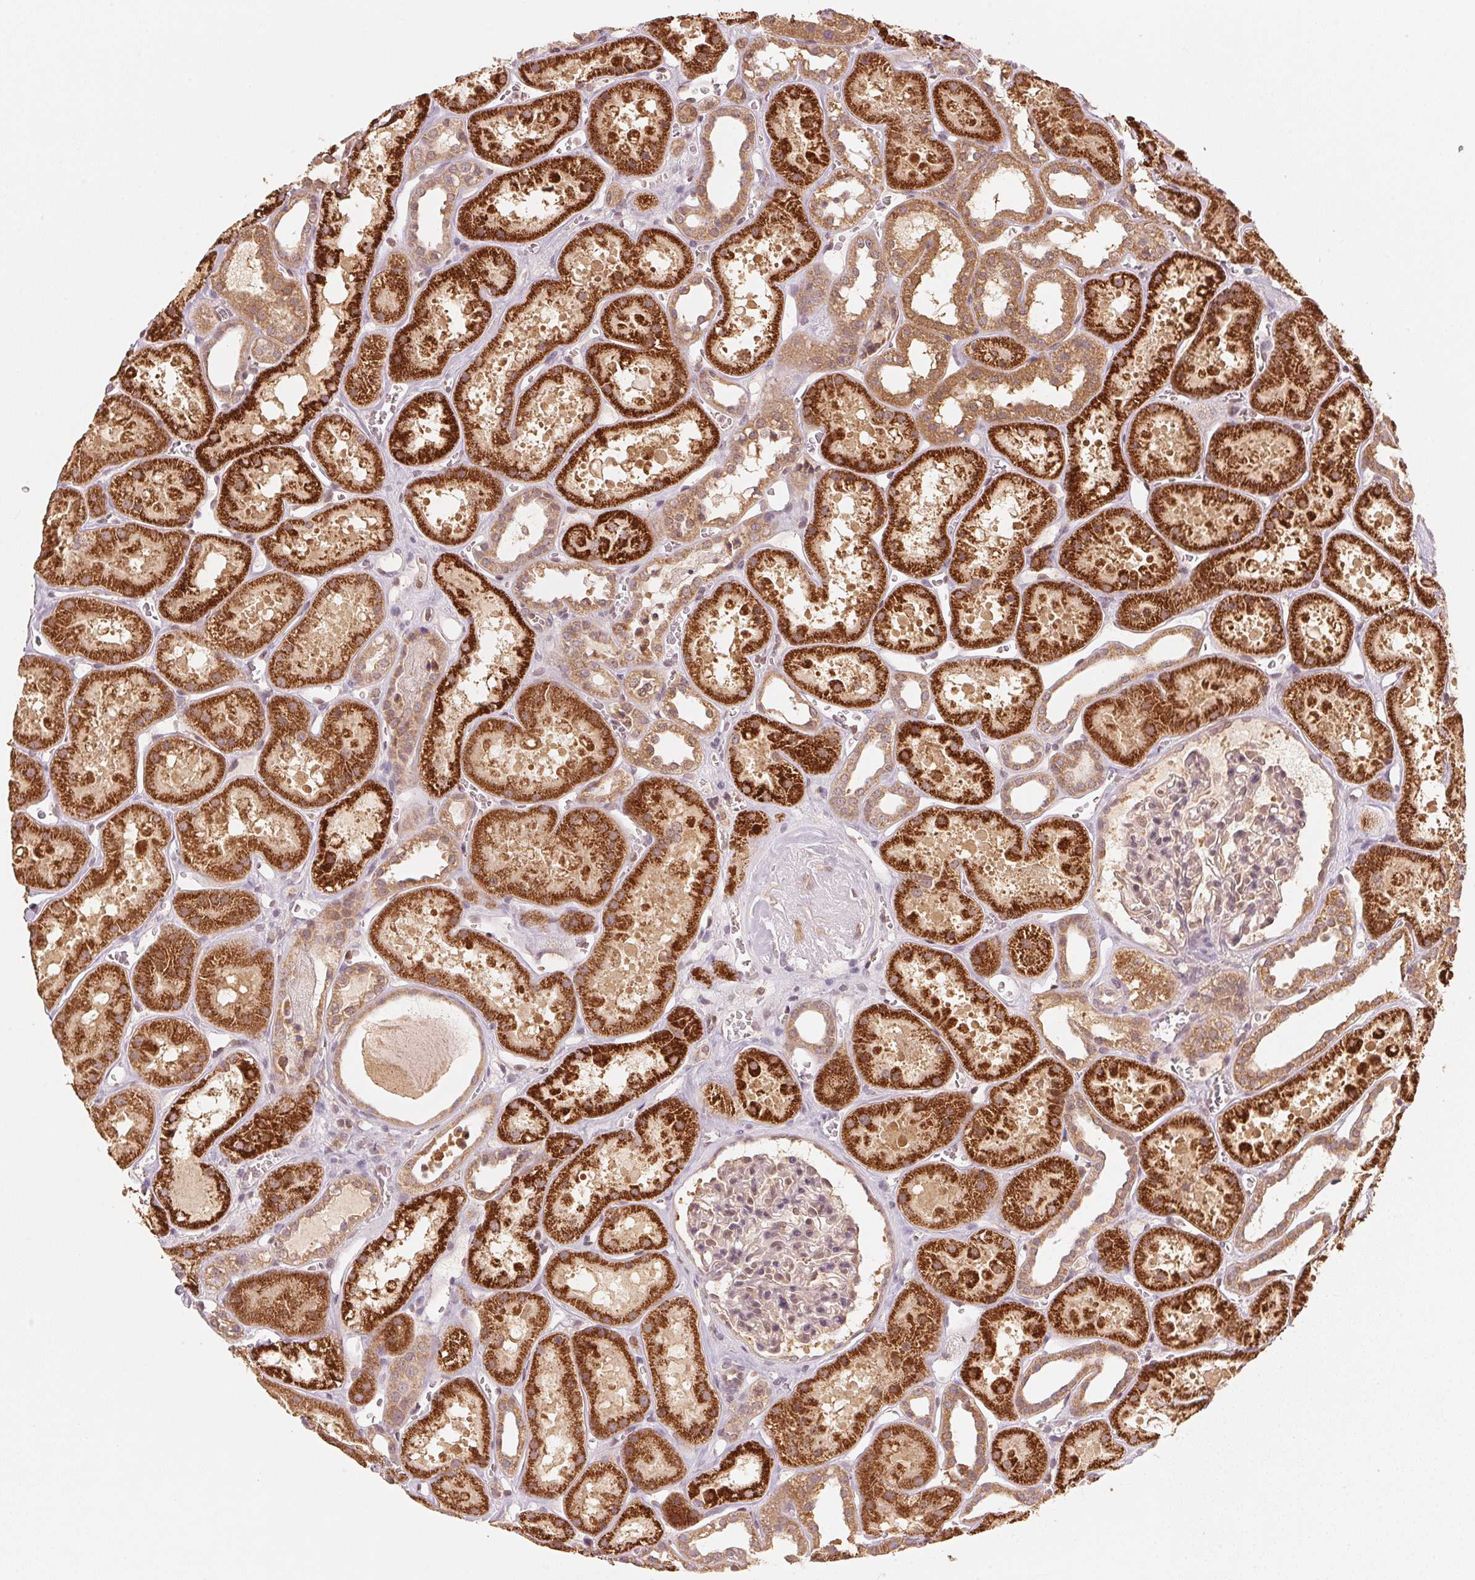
{"staining": {"intensity": "weak", "quantity": "<25%", "location": "cytoplasmic/membranous"}, "tissue": "kidney", "cell_type": "Cells in glomeruli", "image_type": "normal", "snomed": [{"axis": "morphology", "description": "Normal tissue, NOS"}, {"axis": "topography", "description": "Kidney"}], "caption": "A high-resolution micrograph shows immunohistochemistry (IHC) staining of unremarkable kidney, which exhibits no significant staining in cells in glomeruli.", "gene": "C2orf73", "patient": {"sex": "female", "age": 41}}